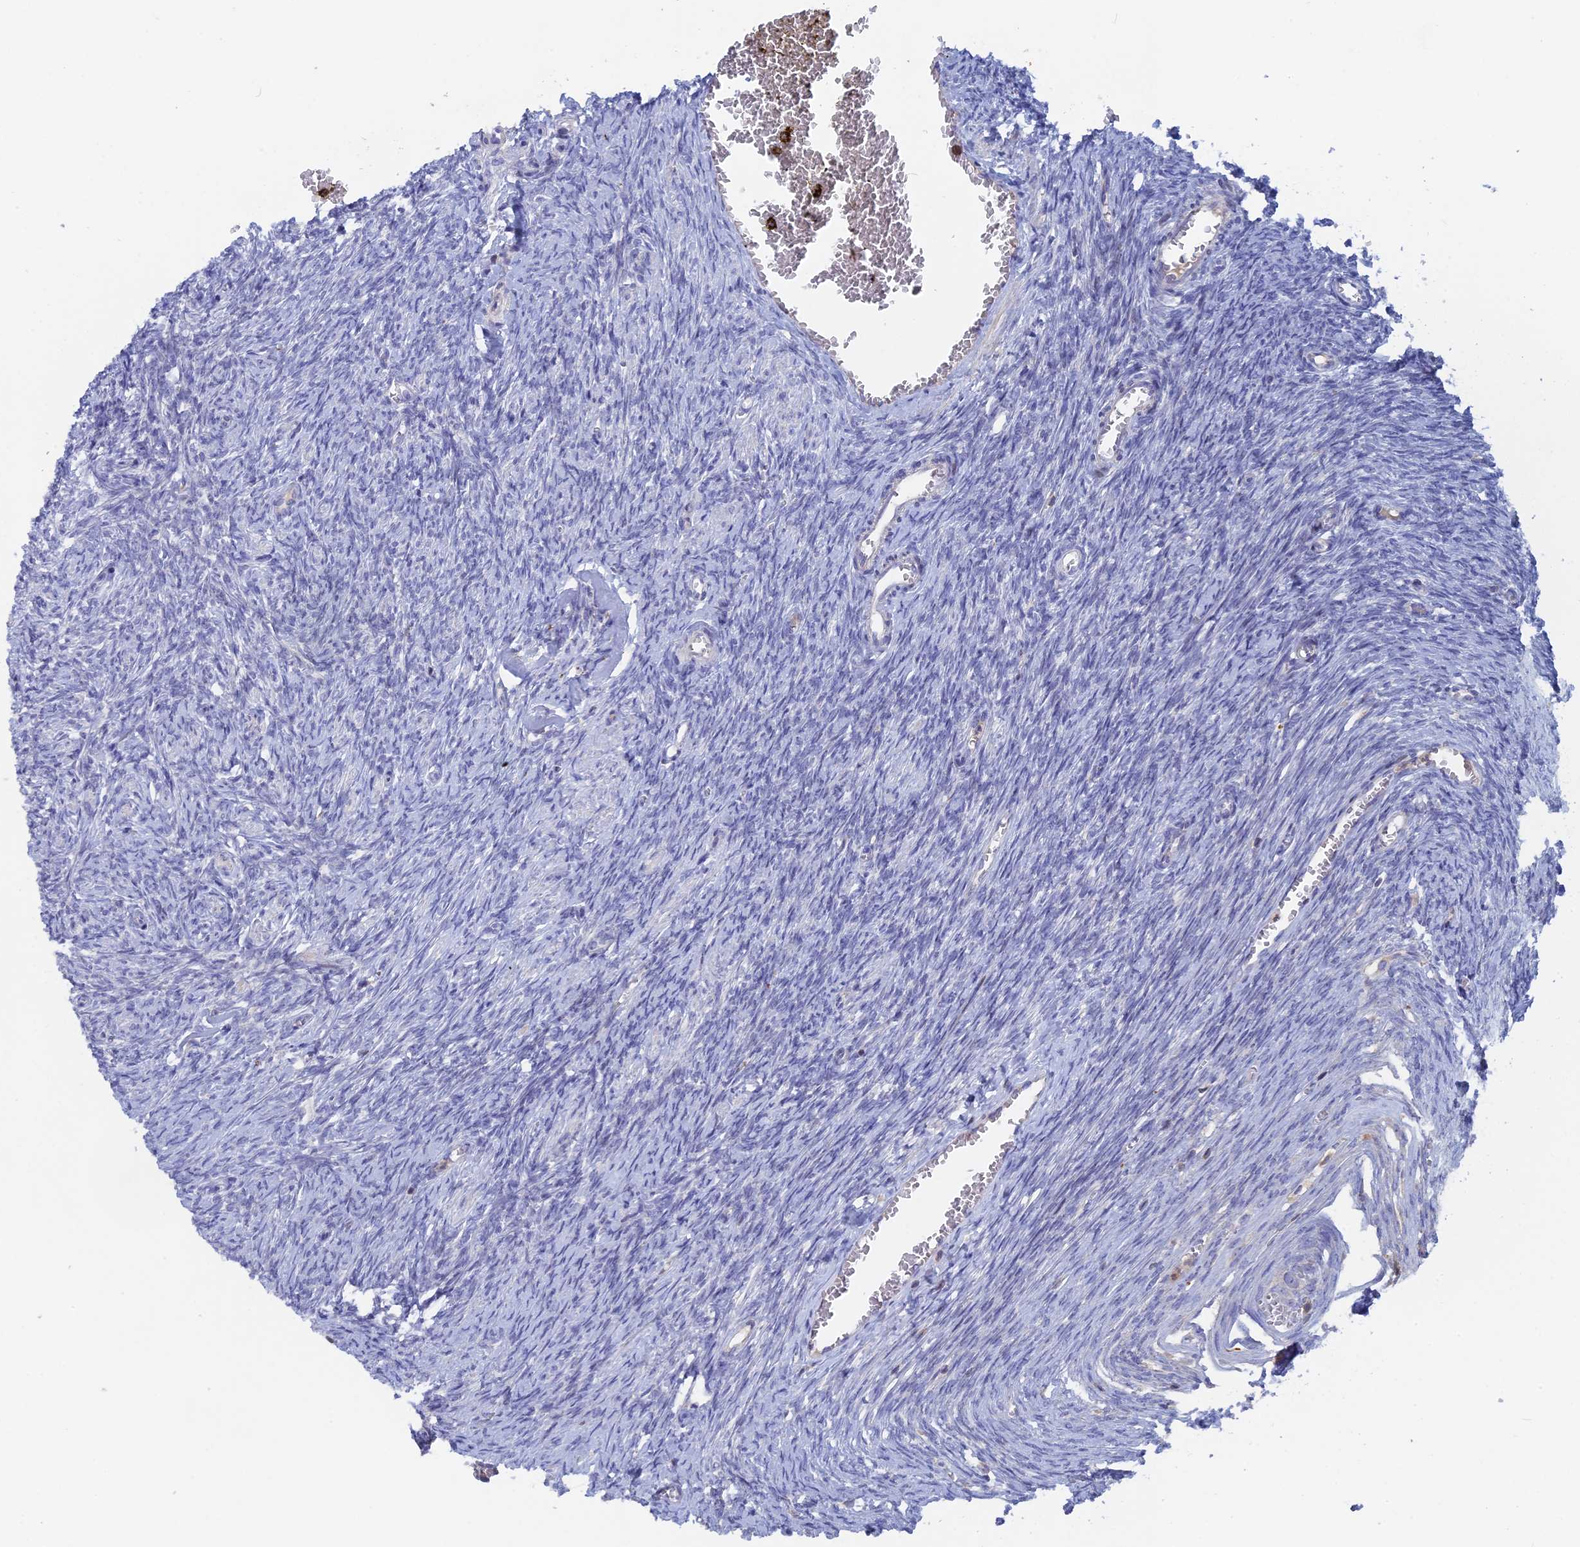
{"staining": {"intensity": "negative", "quantity": "none", "location": "none"}, "tissue": "ovary", "cell_type": "Follicle cells", "image_type": "normal", "snomed": [{"axis": "morphology", "description": "Normal tissue, NOS"}, {"axis": "topography", "description": "Ovary"}], "caption": "Human ovary stained for a protein using immunohistochemistry (IHC) reveals no staining in follicle cells.", "gene": "ACP7", "patient": {"sex": "female", "age": 44}}